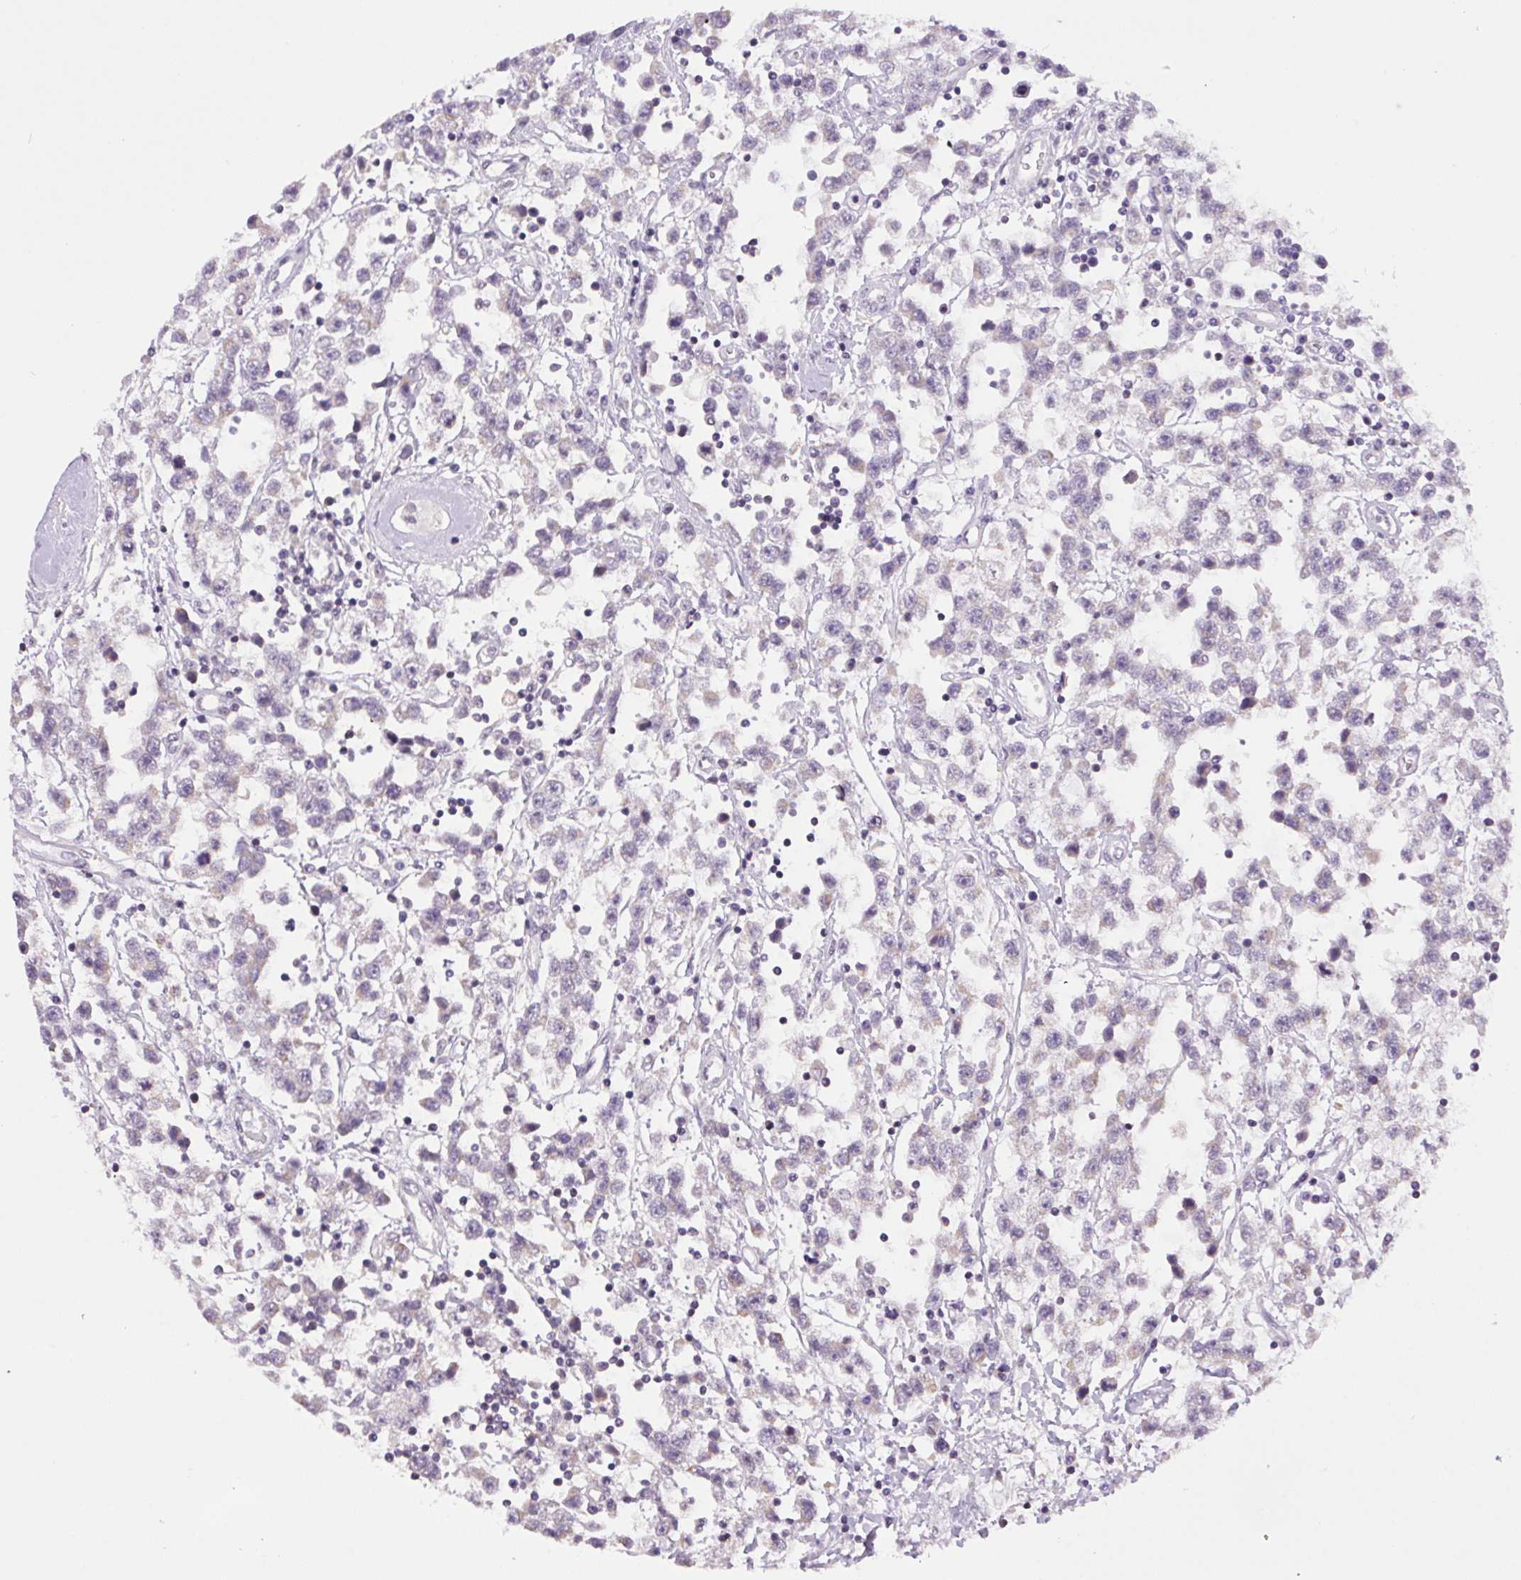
{"staining": {"intensity": "negative", "quantity": "none", "location": "none"}, "tissue": "testis cancer", "cell_type": "Tumor cells", "image_type": "cancer", "snomed": [{"axis": "morphology", "description": "Seminoma, NOS"}, {"axis": "topography", "description": "Testis"}], "caption": "Tumor cells show no significant expression in seminoma (testis). (Stains: DAB (3,3'-diaminobenzidine) immunohistochemistry (IHC) with hematoxylin counter stain, Microscopy: brightfield microscopy at high magnification).", "gene": "SMIM13", "patient": {"sex": "male", "age": 34}}